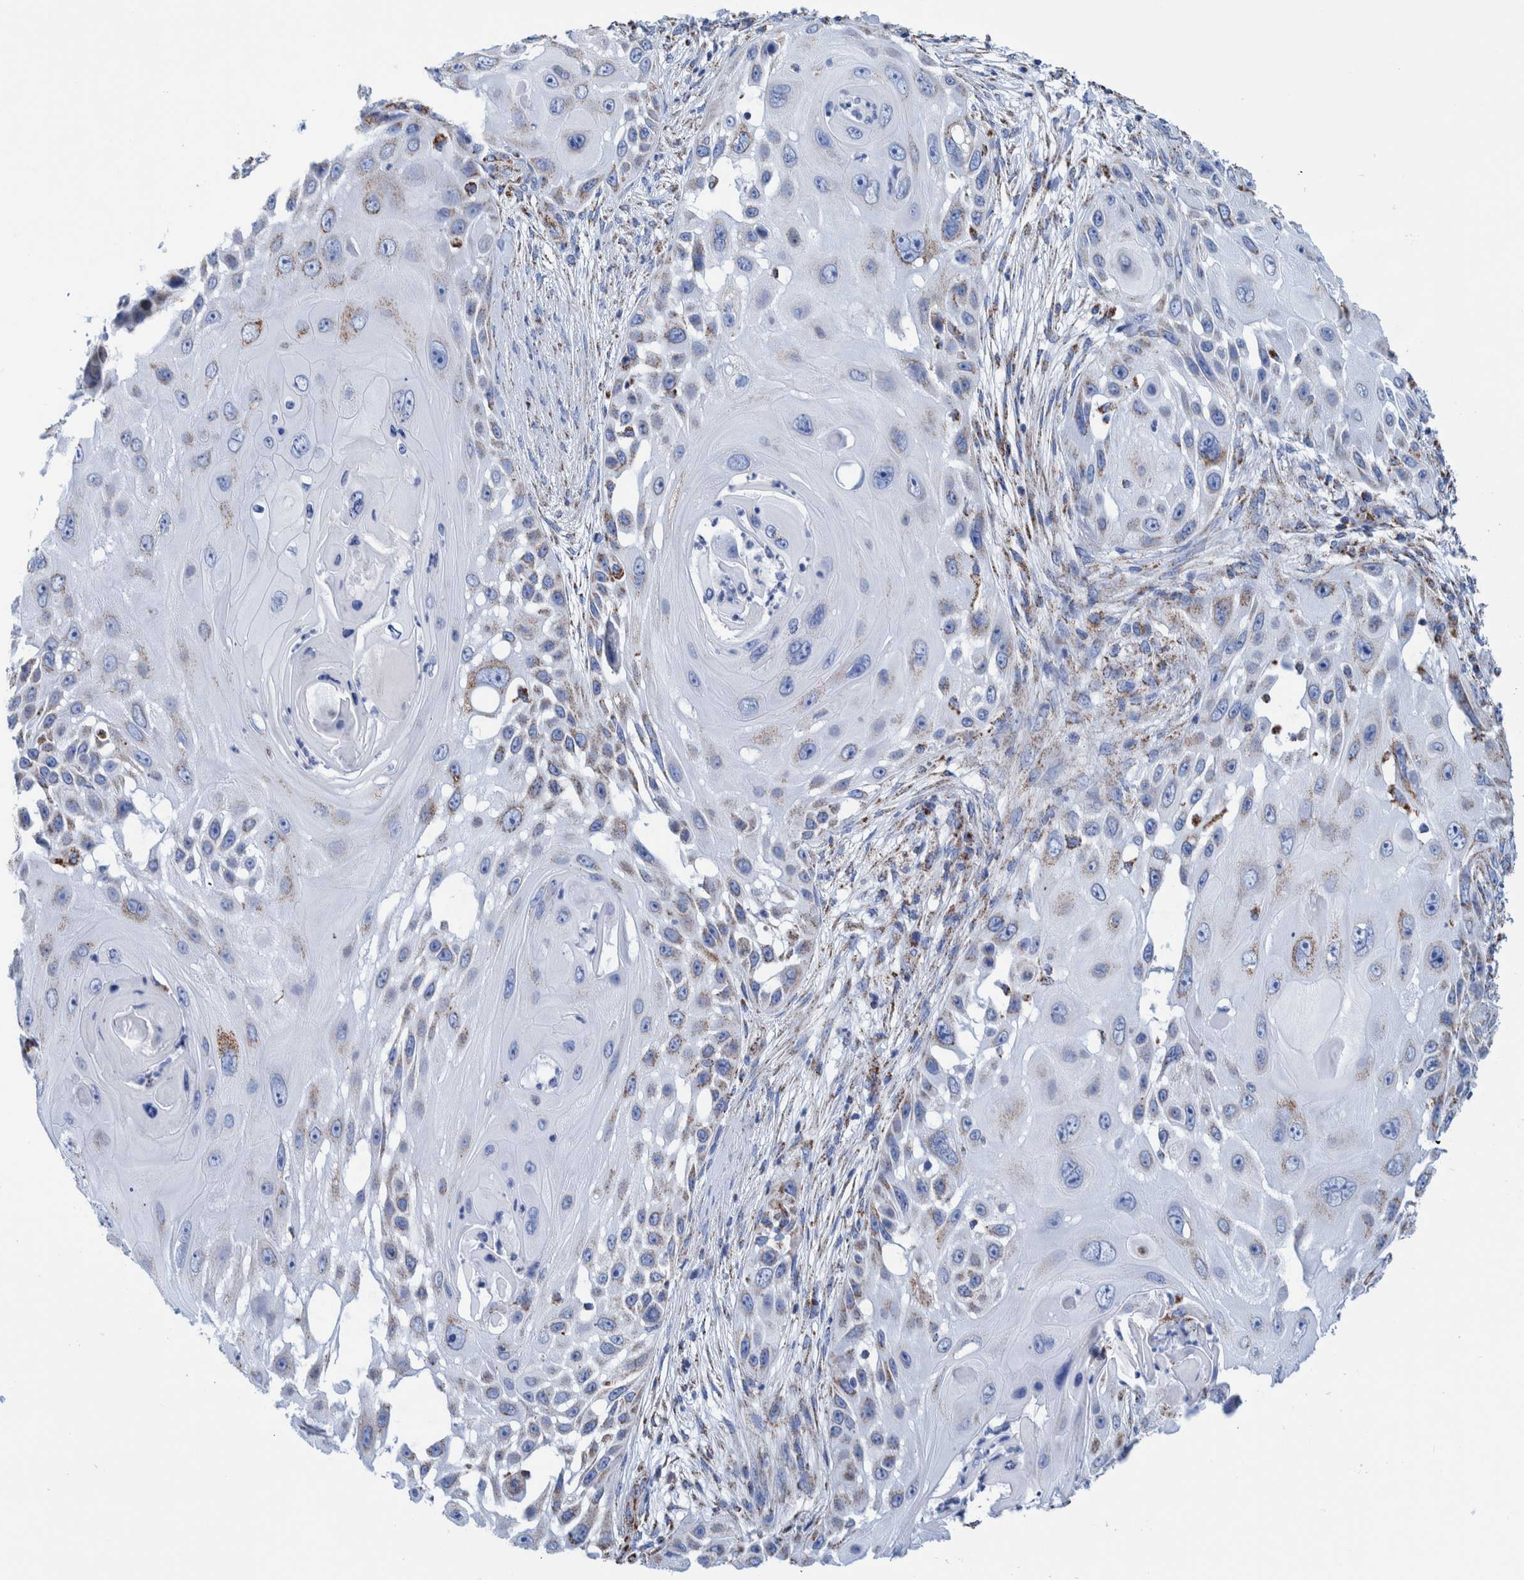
{"staining": {"intensity": "weak", "quantity": "25%-75%", "location": "cytoplasmic/membranous"}, "tissue": "skin cancer", "cell_type": "Tumor cells", "image_type": "cancer", "snomed": [{"axis": "morphology", "description": "Squamous cell carcinoma, NOS"}, {"axis": "topography", "description": "Skin"}], "caption": "This is an image of immunohistochemistry (IHC) staining of squamous cell carcinoma (skin), which shows weak positivity in the cytoplasmic/membranous of tumor cells.", "gene": "DECR1", "patient": {"sex": "female", "age": 44}}